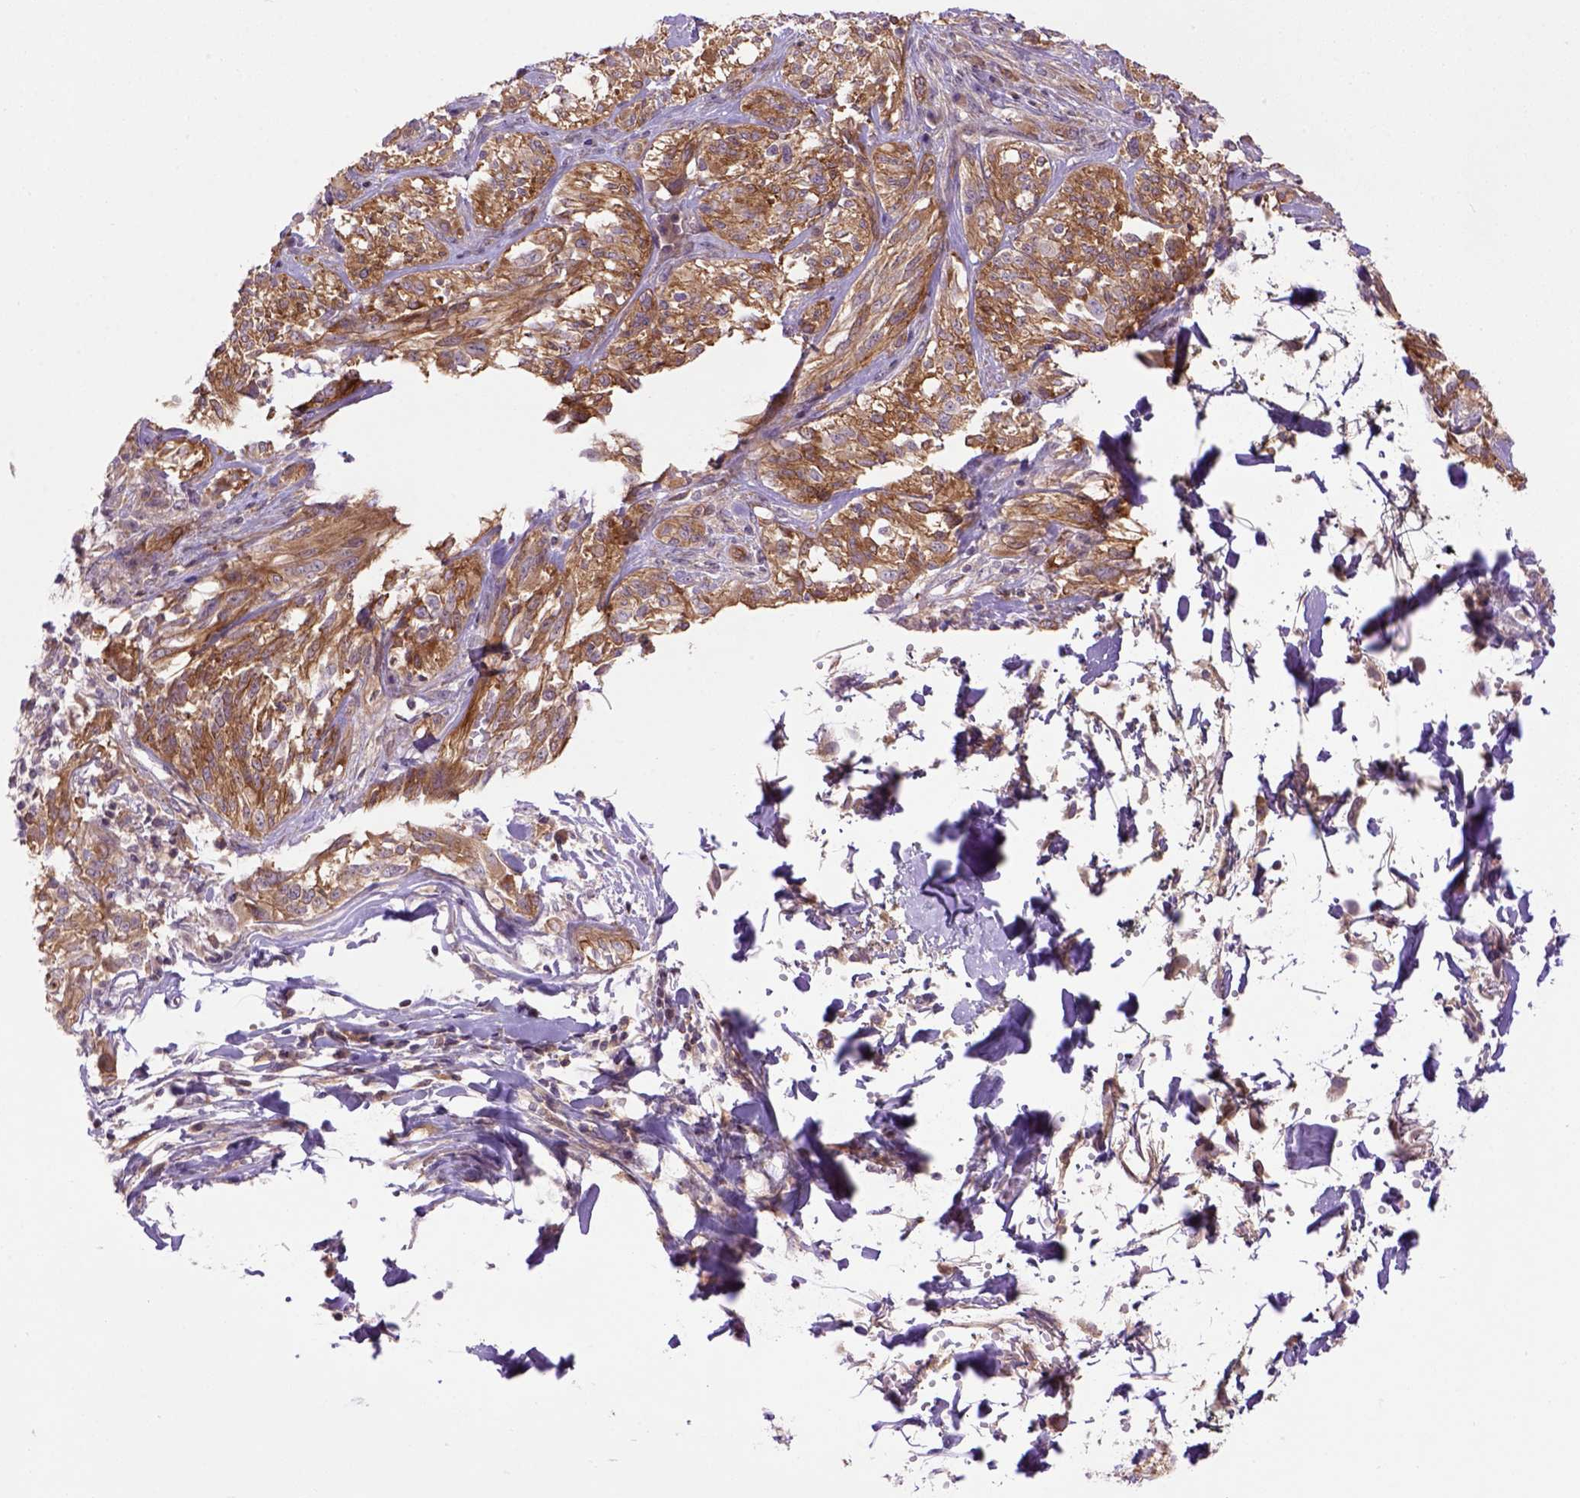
{"staining": {"intensity": "moderate", "quantity": ">75%", "location": "cytoplasmic/membranous"}, "tissue": "melanoma", "cell_type": "Tumor cells", "image_type": "cancer", "snomed": [{"axis": "morphology", "description": "Malignant melanoma, NOS"}, {"axis": "topography", "description": "Skin"}], "caption": "IHC (DAB (3,3'-diaminobenzidine)) staining of human melanoma shows moderate cytoplasmic/membranous protein positivity in approximately >75% of tumor cells.", "gene": "CASKIN2", "patient": {"sex": "female", "age": 91}}